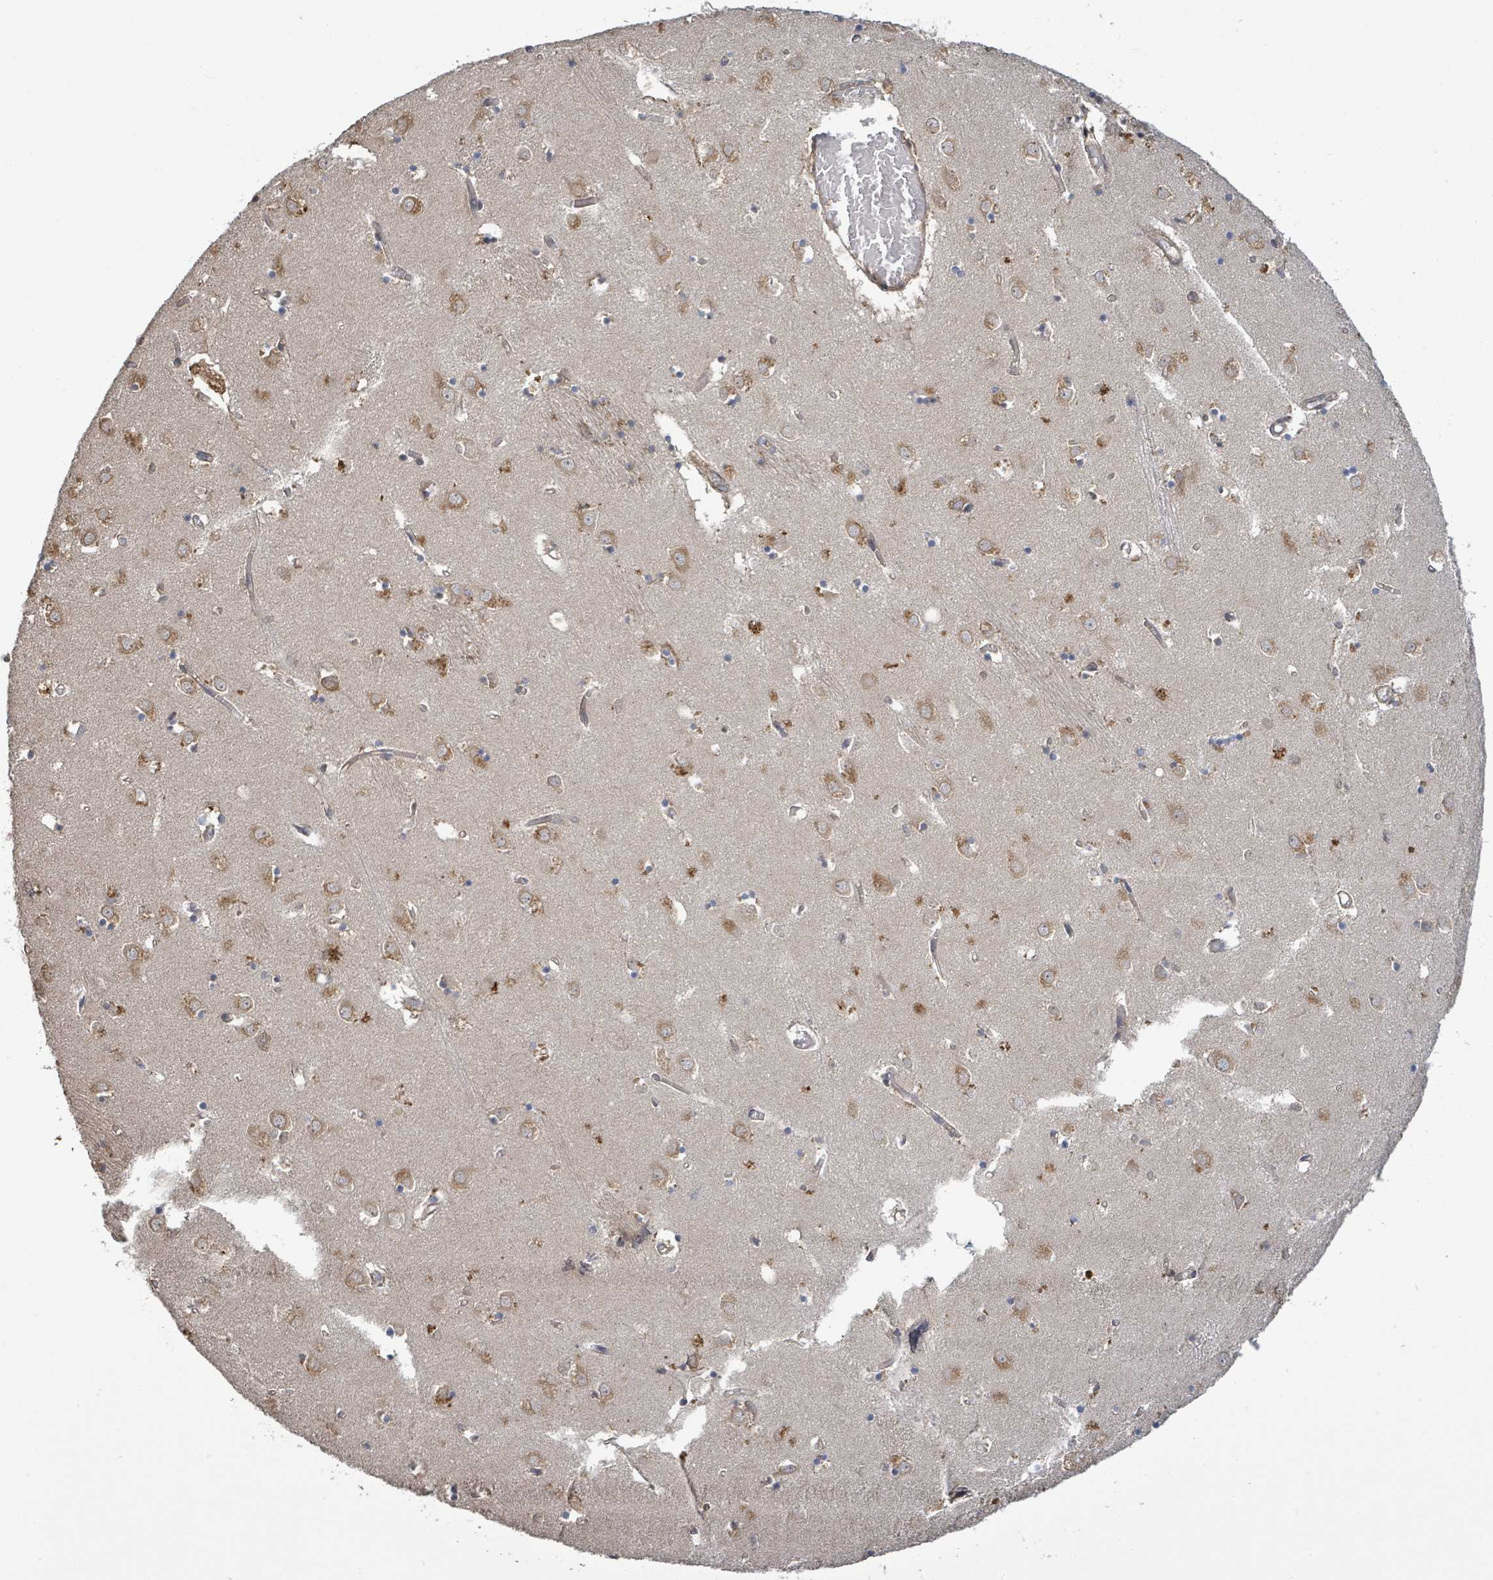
{"staining": {"intensity": "negative", "quantity": "none", "location": "none"}, "tissue": "caudate", "cell_type": "Glial cells", "image_type": "normal", "snomed": [{"axis": "morphology", "description": "Normal tissue, NOS"}, {"axis": "topography", "description": "Lateral ventricle wall"}], "caption": "High magnification brightfield microscopy of unremarkable caudate stained with DAB (brown) and counterstained with hematoxylin (blue): glial cells show no significant expression. (Brightfield microscopy of DAB IHC at high magnification).", "gene": "ARPIN", "patient": {"sex": "male", "age": 70}}